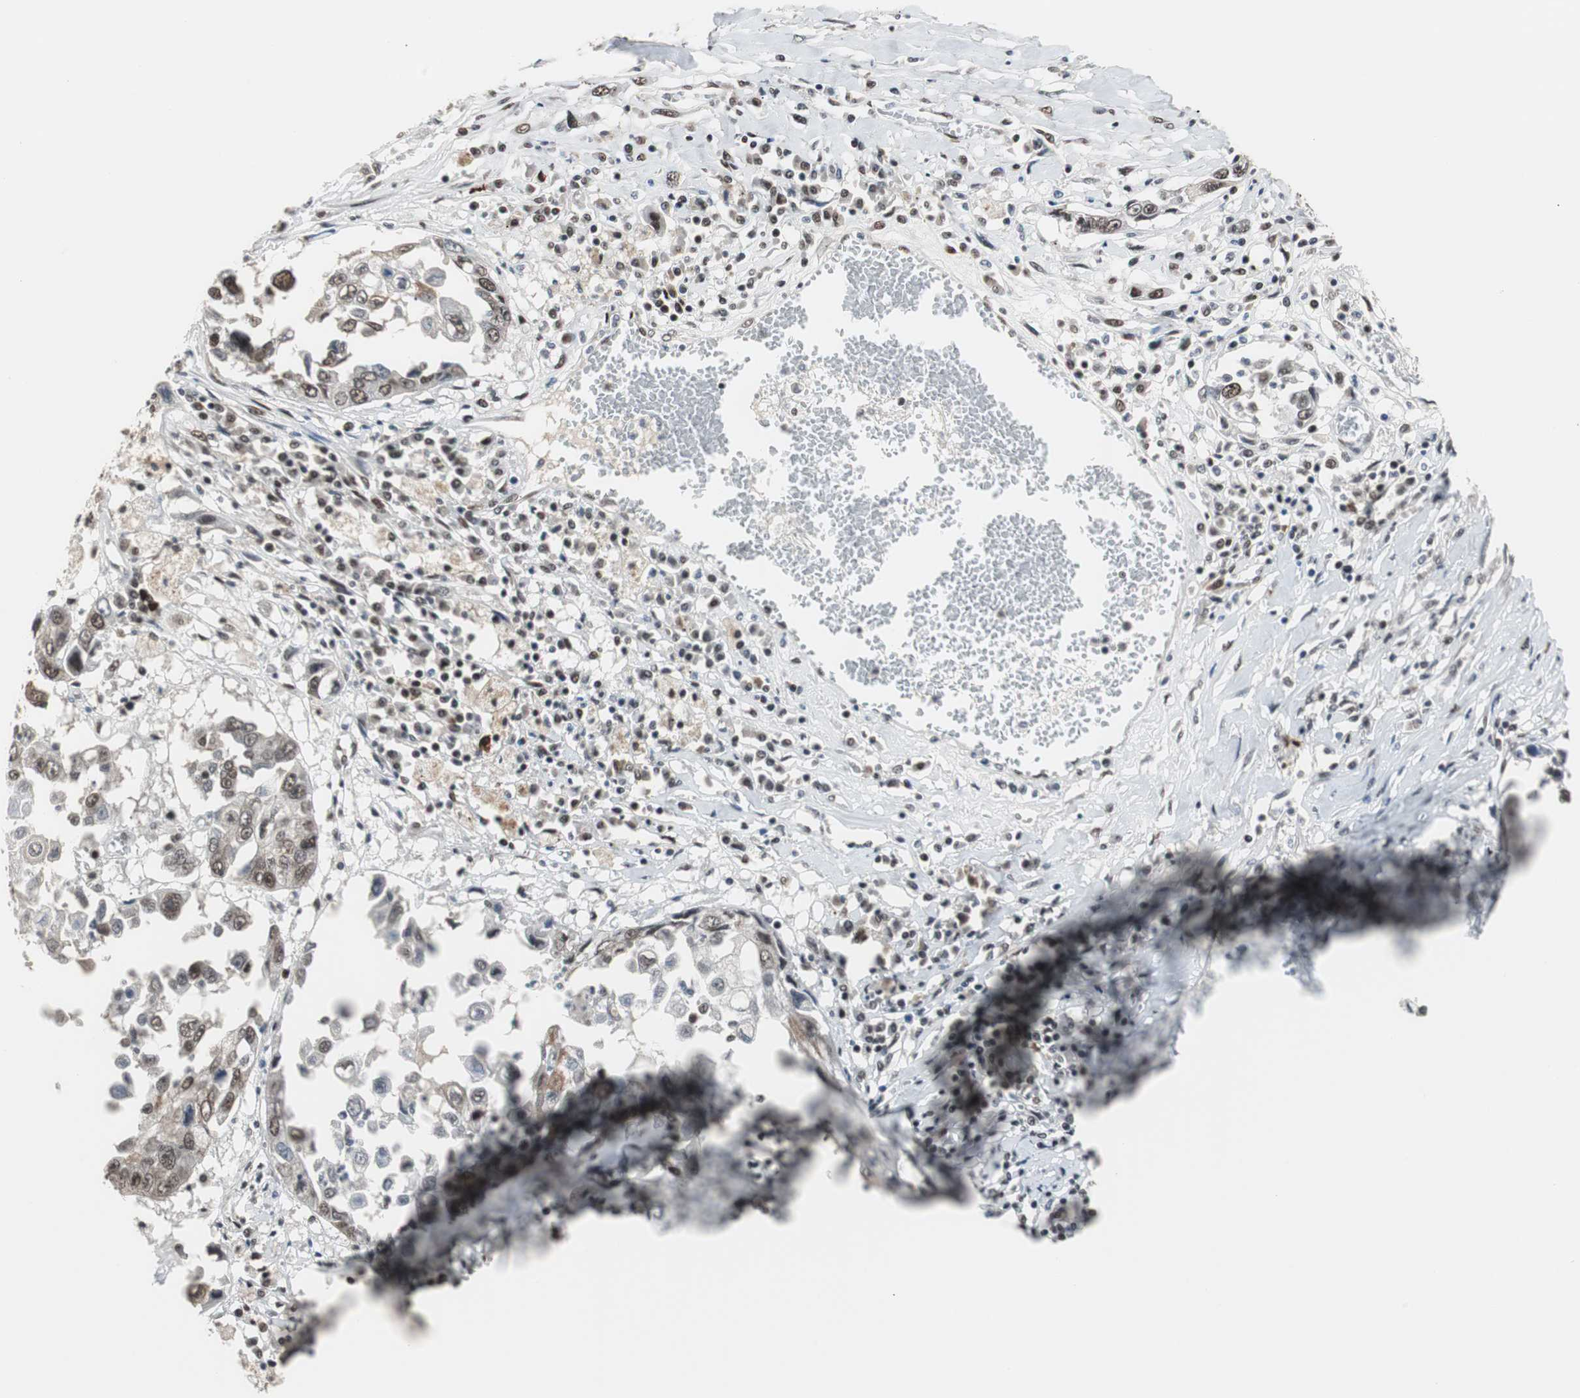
{"staining": {"intensity": "moderate", "quantity": ">75%", "location": "nuclear"}, "tissue": "lung cancer", "cell_type": "Tumor cells", "image_type": "cancer", "snomed": [{"axis": "morphology", "description": "Squamous cell carcinoma, NOS"}, {"axis": "topography", "description": "Lung"}], "caption": "This micrograph shows immunohistochemistry staining of lung cancer (squamous cell carcinoma), with medium moderate nuclear expression in about >75% of tumor cells.", "gene": "TAF7", "patient": {"sex": "male", "age": 71}}